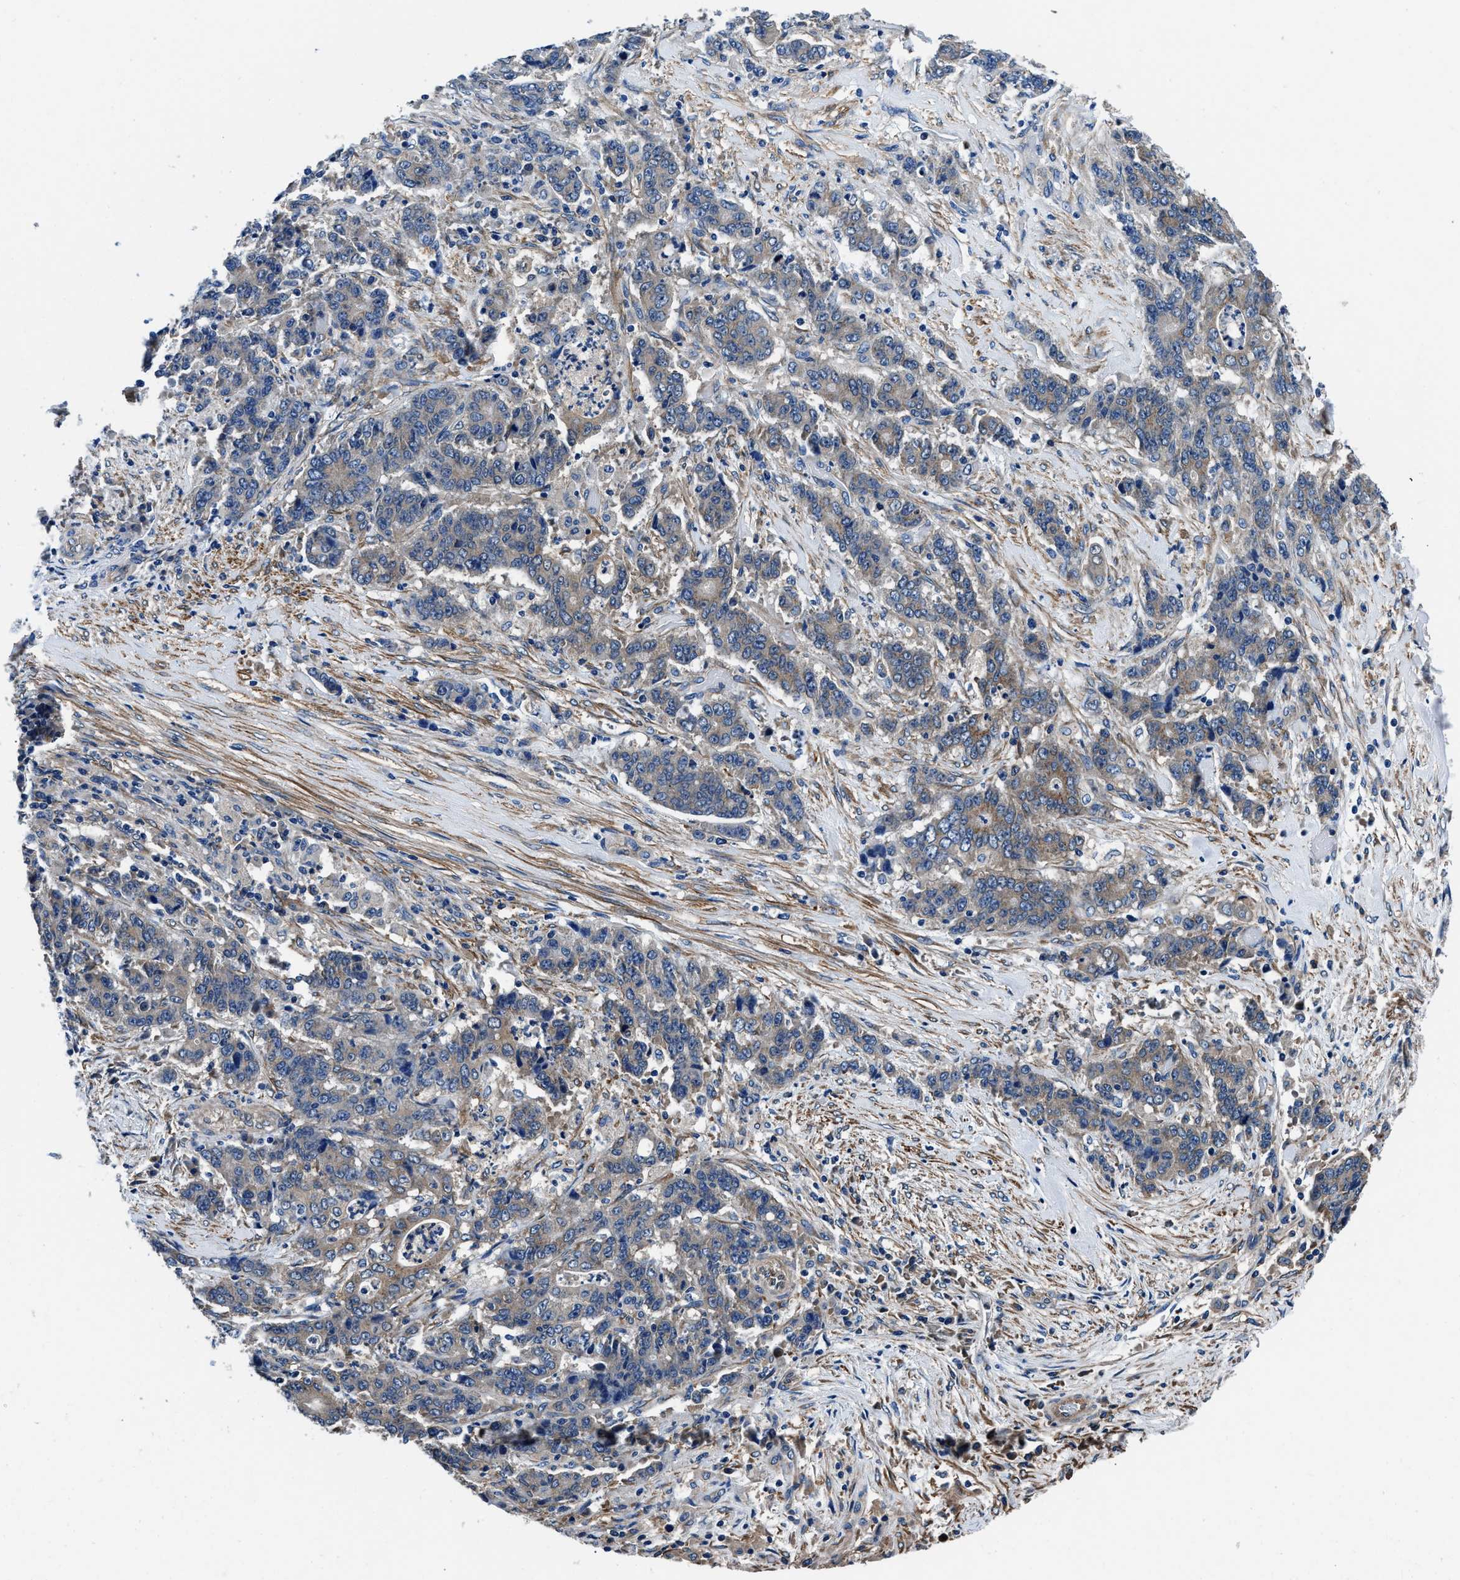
{"staining": {"intensity": "moderate", "quantity": "<25%", "location": "cytoplasmic/membranous"}, "tissue": "stomach cancer", "cell_type": "Tumor cells", "image_type": "cancer", "snomed": [{"axis": "morphology", "description": "Adenocarcinoma, NOS"}, {"axis": "topography", "description": "Stomach"}], "caption": "A low amount of moderate cytoplasmic/membranous positivity is seen in about <25% of tumor cells in stomach adenocarcinoma tissue.", "gene": "NEU1", "patient": {"sex": "female", "age": 73}}